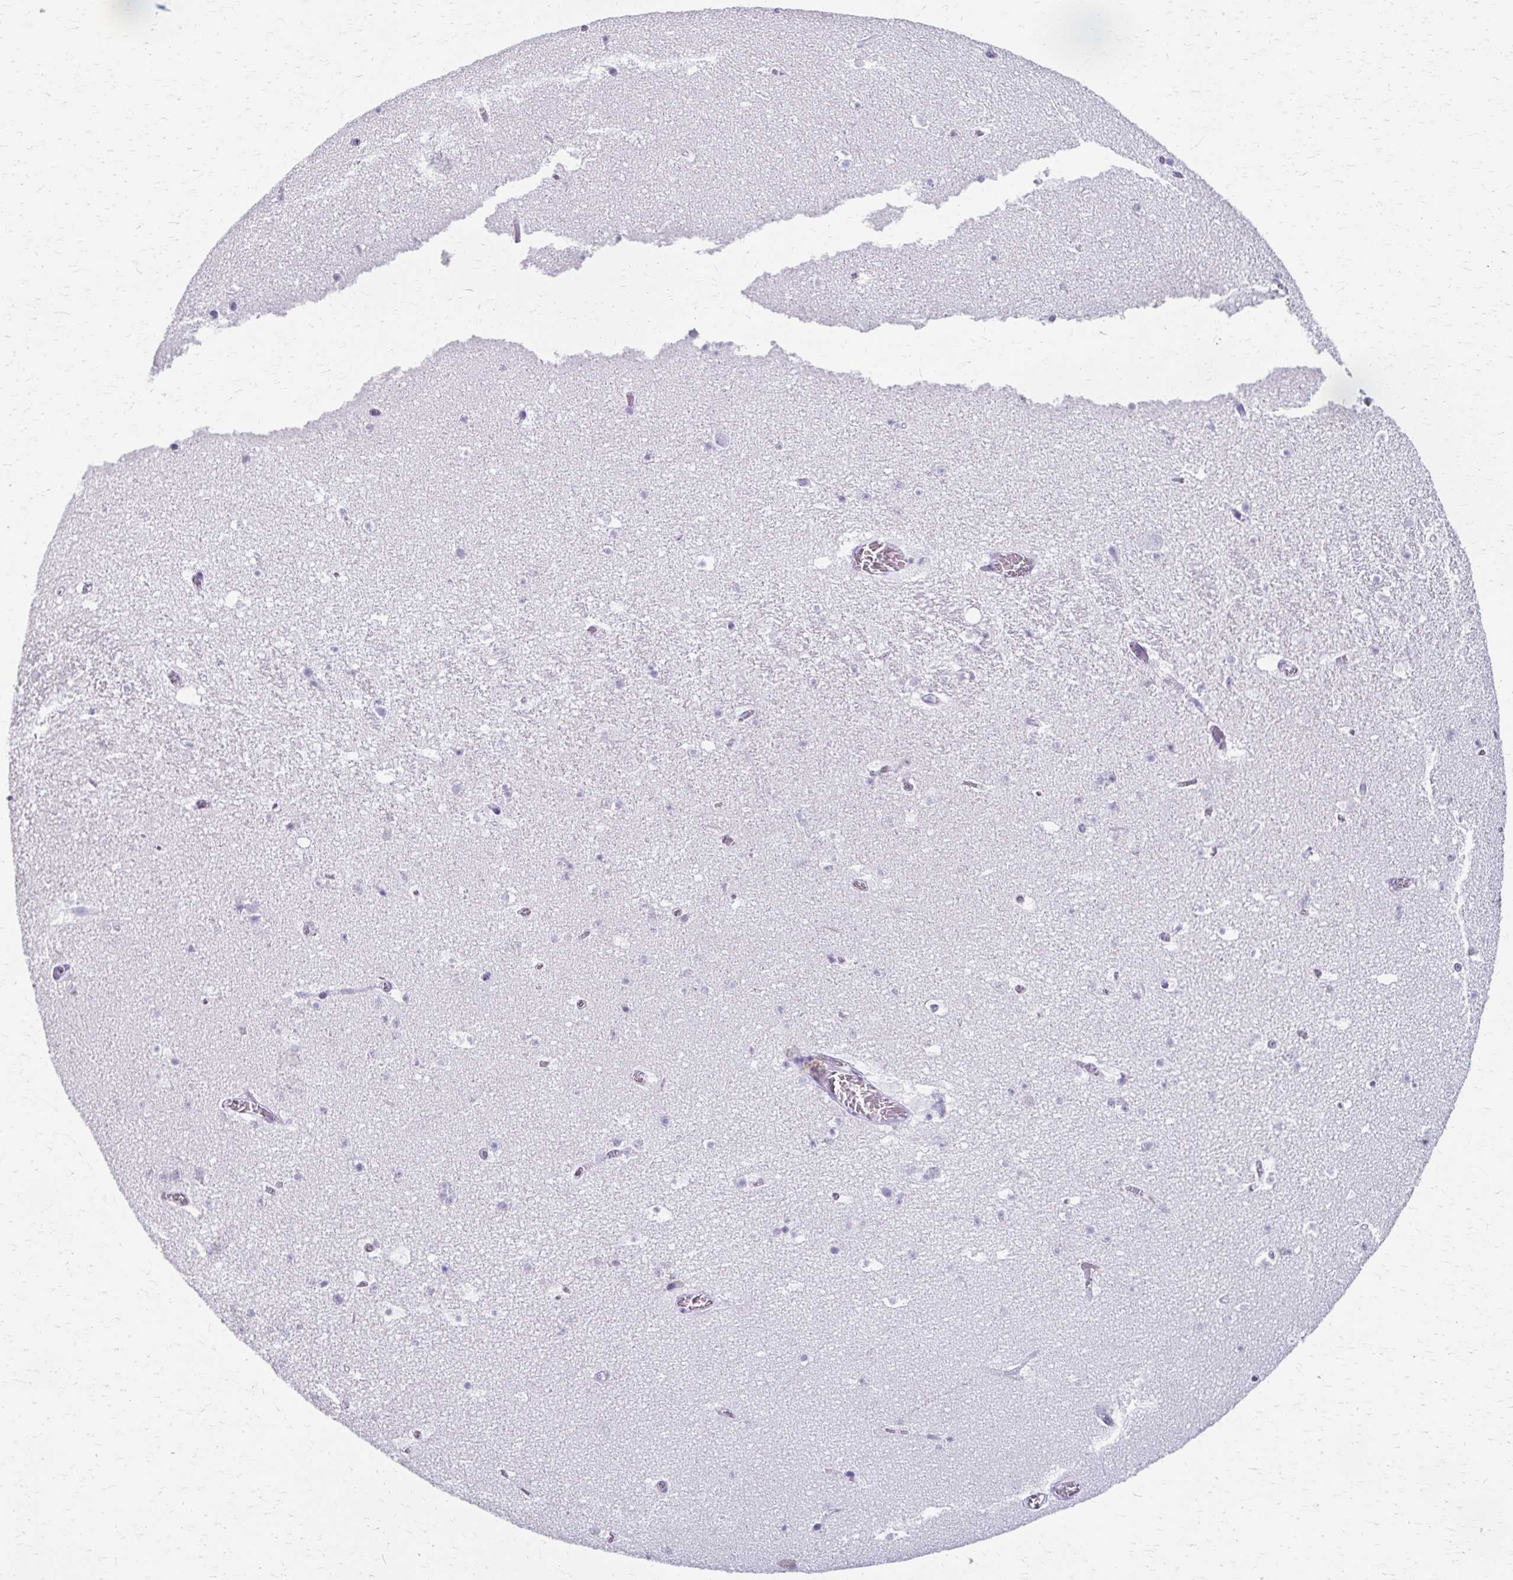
{"staining": {"intensity": "negative", "quantity": "none", "location": "none"}, "tissue": "hippocampus", "cell_type": "Glial cells", "image_type": "normal", "snomed": [{"axis": "morphology", "description": "Normal tissue, NOS"}, {"axis": "topography", "description": "Hippocampus"}], "caption": "A high-resolution photomicrograph shows immunohistochemistry (IHC) staining of unremarkable hippocampus, which shows no significant expression in glial cells. (Immunohistochemistry (ihc), brightfield microscopy, high magnification).", "gene": "CYB5A", "patient": {"sex": "female", "age": 42}}